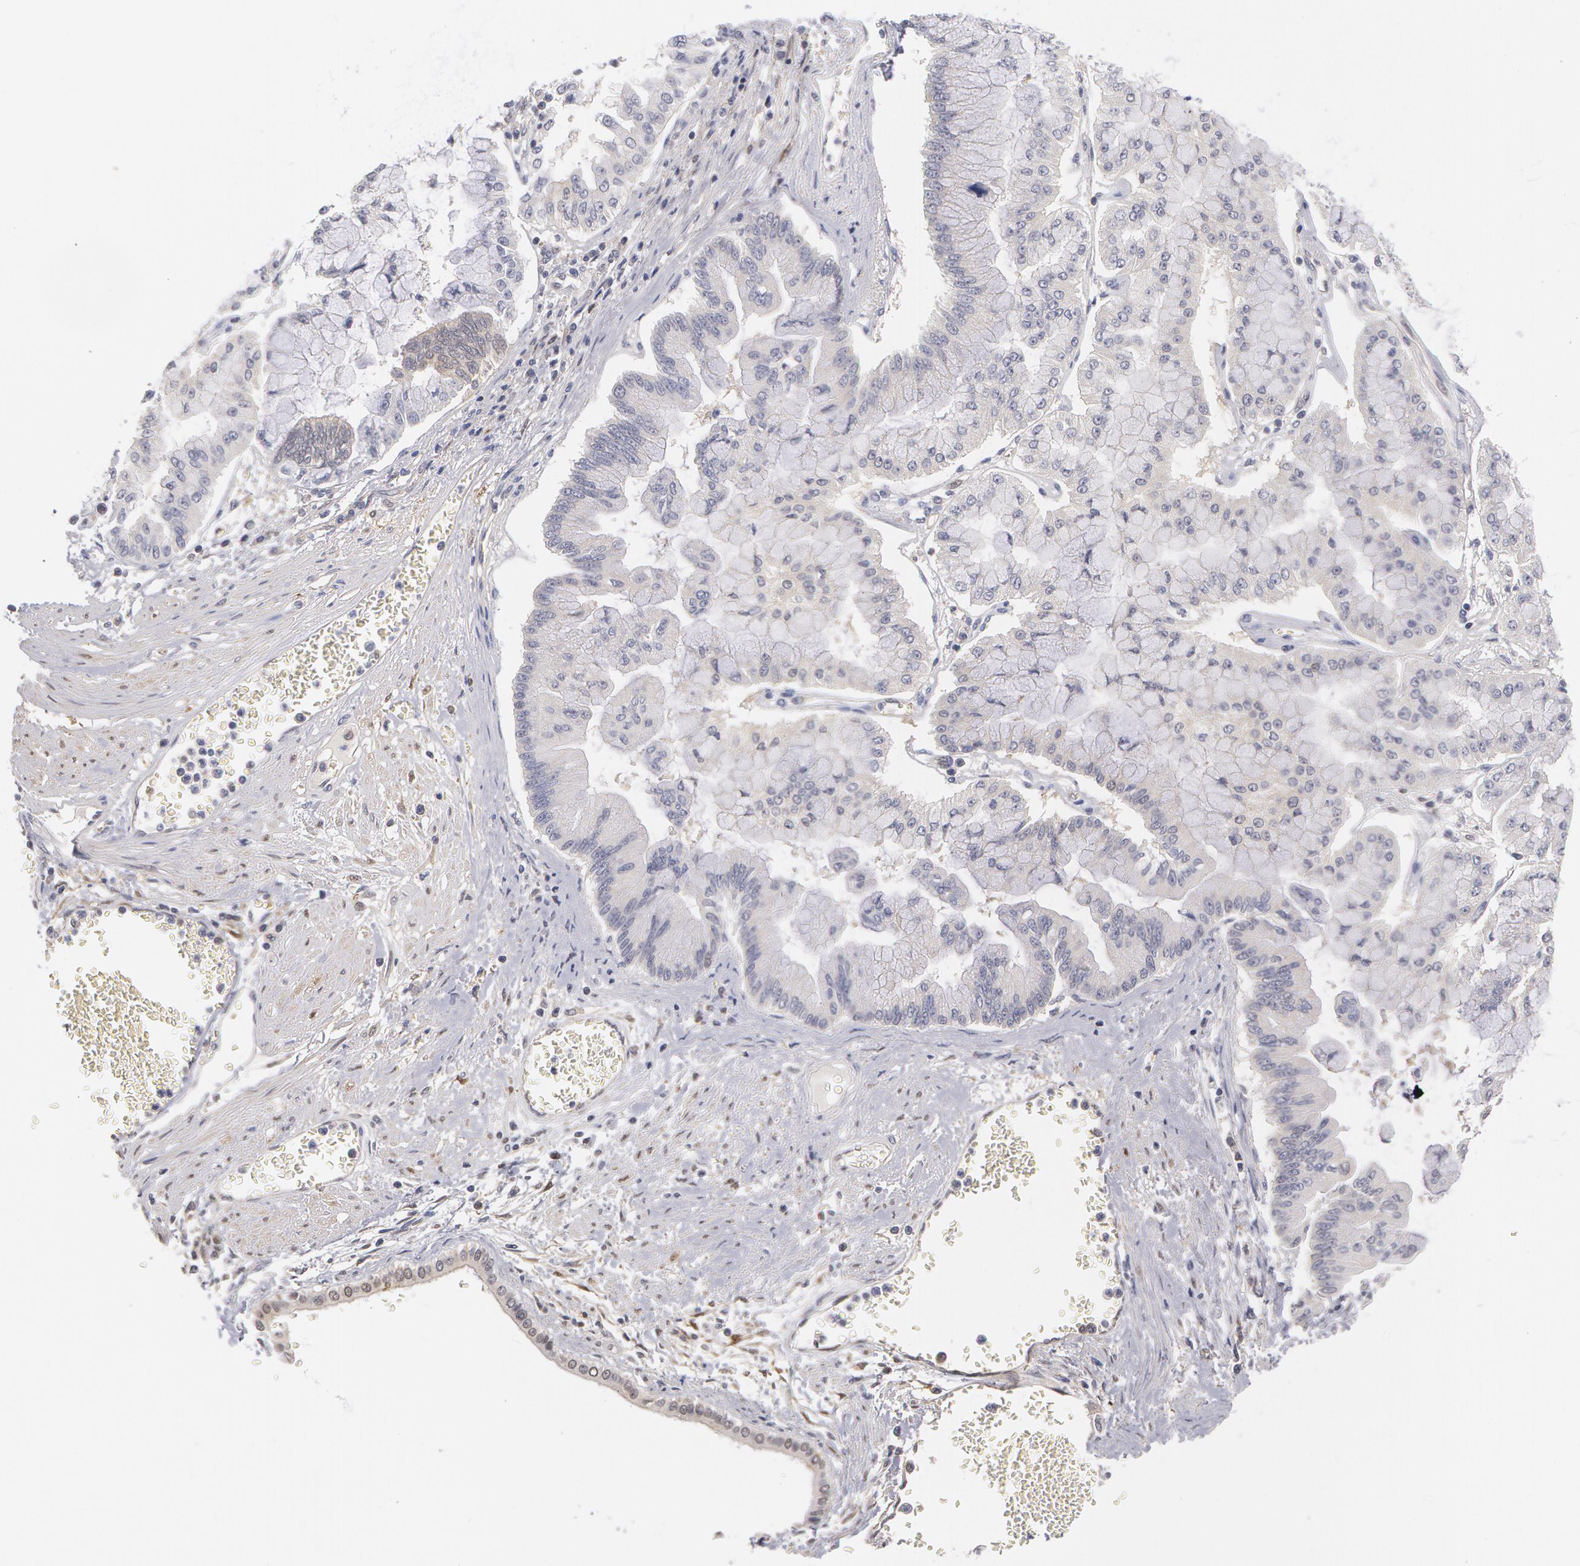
{"staining": {"intensity": "negative", "quantity": "none", "location": "none"}, "tissue": "liver cancer", "cell_type": "Tumor cells", "image_type": "cancer", "snomed": [{"axis": "morphology", "description": "Cholangiocarcinoma"}, {"axis": "topography", "description": "Liver"}], "caption": "Immunohistochemistry photomicrograph of liver cancer stained for a protein (brown), which displays no staining in tumor cells.", "gene": "TXNRD1", "patient": {"sex": "female", "age": 79}}